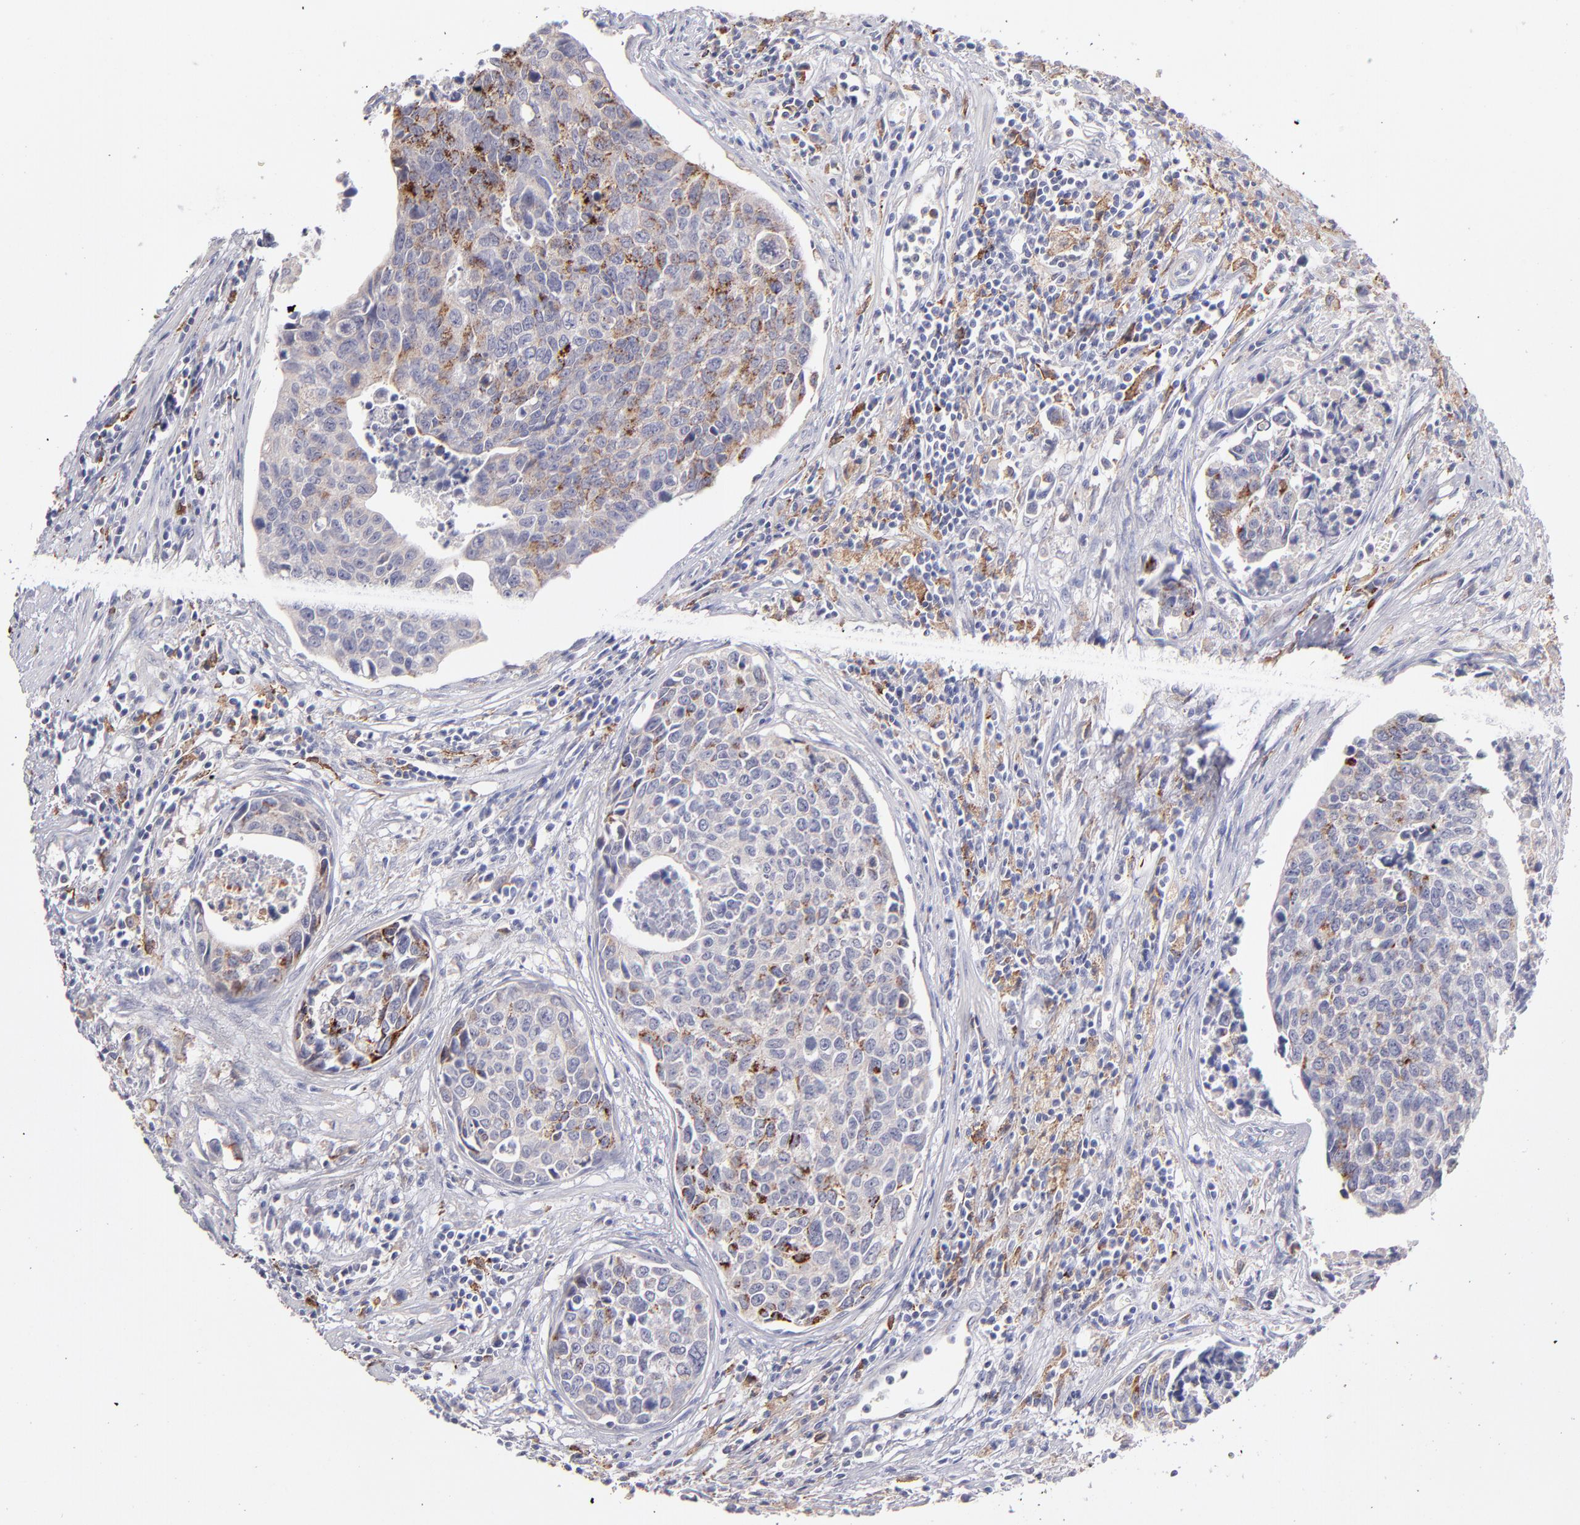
{"staining": {"intensity": "moderate", "quantity": "25%-75%", "location": "cytoplasmic/membranous"}, "tissue": "urothelial cancer", "cell_type": "Tumor cells", "image_type": "cancer", "snomed": [{"axis": "morphology", "description": "Urothelial carcinoma, High grade"}, {"axis": "topography", "description": "Urinary bladder"}], "caption": "A micrograph showing moderate cytoplasmic/membranous staining in approximately 25%-75% of tumor cells in urothelial cancer, as visualized by brown immunohistochemical staining.", "gene": "GLDC", "patient": {"sex": "male", "age": 81}}